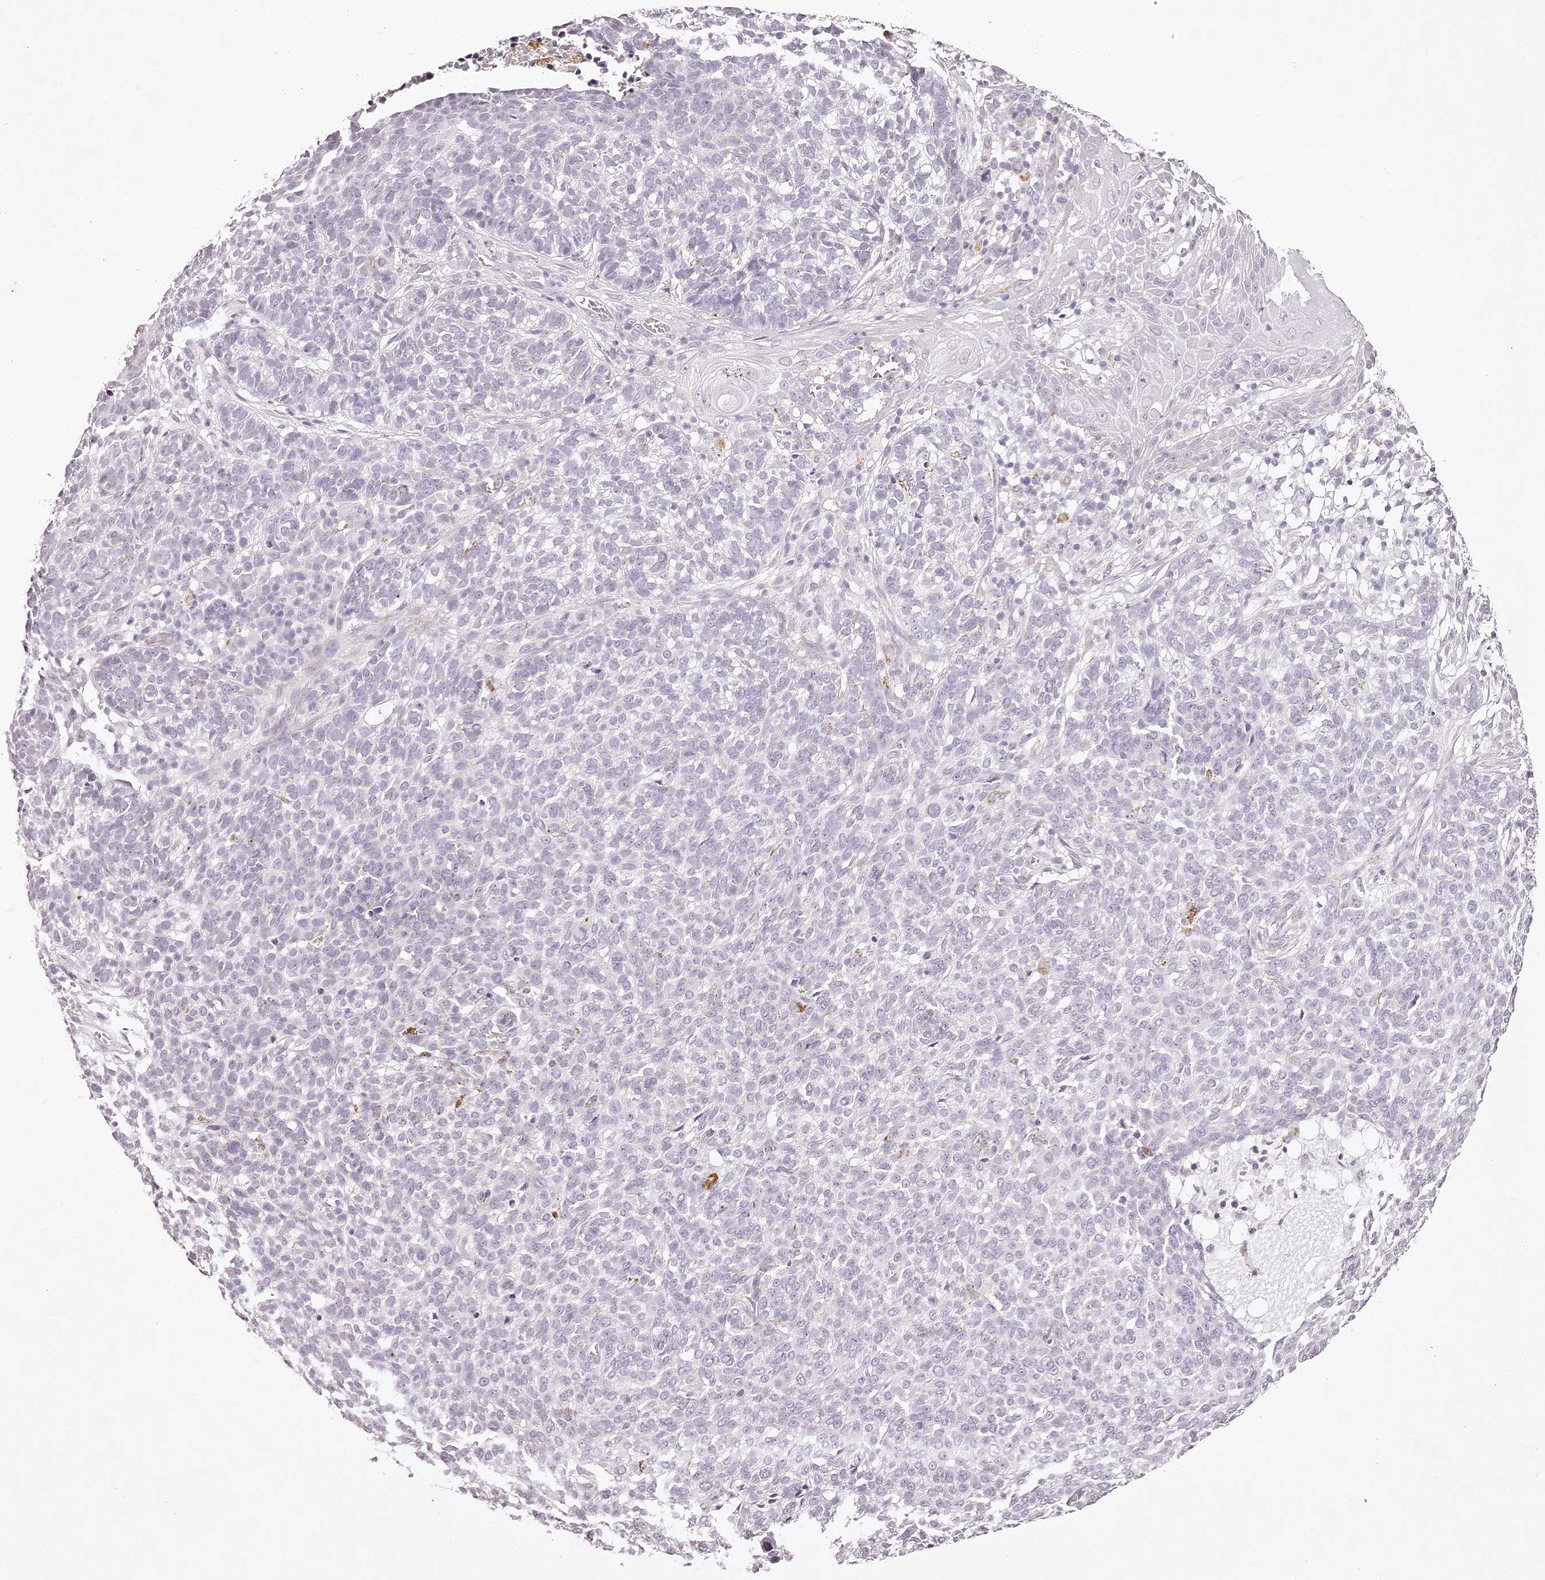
{"staining": {"intensity": "negative", "quantity": "none", "location": "none"}, "tissue": "skin cancer", "cell_type": "Tumor cells", "image_type": "cancer", "snomed": [{"axis": "morphology", "description": "Basal cell carcinoma"}, {"axis": "topography", "description": "Skin"}], "caption": "Immunohistochemistry of skin cancer displays no expression in tumor cells. (DAB IHC visualized using brightfield microscopy, high magnification).", "gene": "ELAPOR1", "patient": {"sex": "male", "age": 85}}